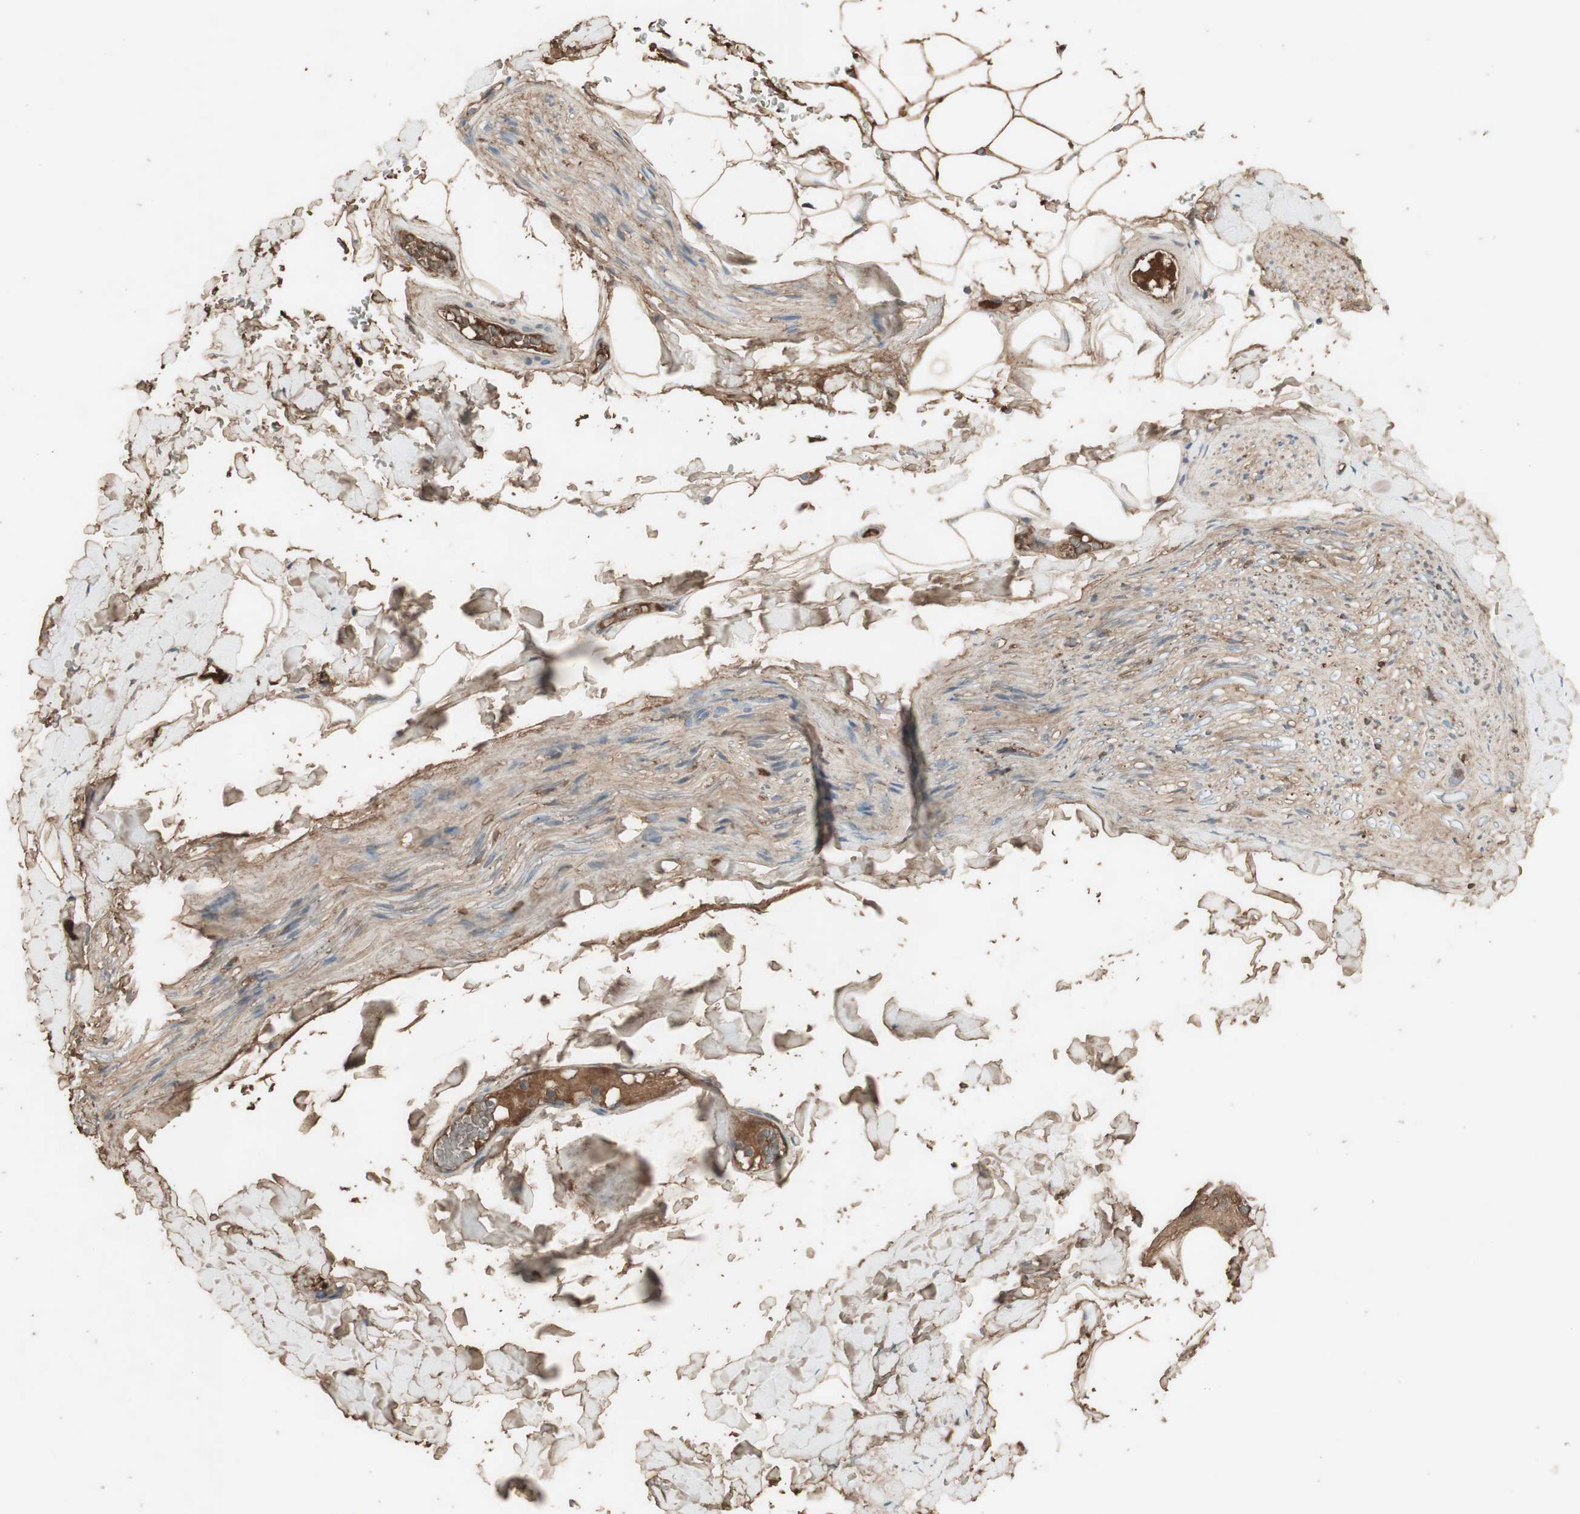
{"staining": {"intensity": "moderate", "quantity": ">75%", "location": "cytoplasmic/membranous"}, "tissue": "adipose tissue", "cell_type": "Adipocytes", "image_type": "normal", "snomed": [{"axis": "morphology", "description": "Normal tissue, NOS"}, {"axis": "topography", "description": "Peripheral nerve tissue"}], "caption": "Moderate cytoplasmic/membranous expression for a protein is present in approximately >75% of adipocytes of unremarkable adipose tissue using immunohistochemistry.", "gene": "MMP14", "patient": {"sex": "male", "age": 70}}